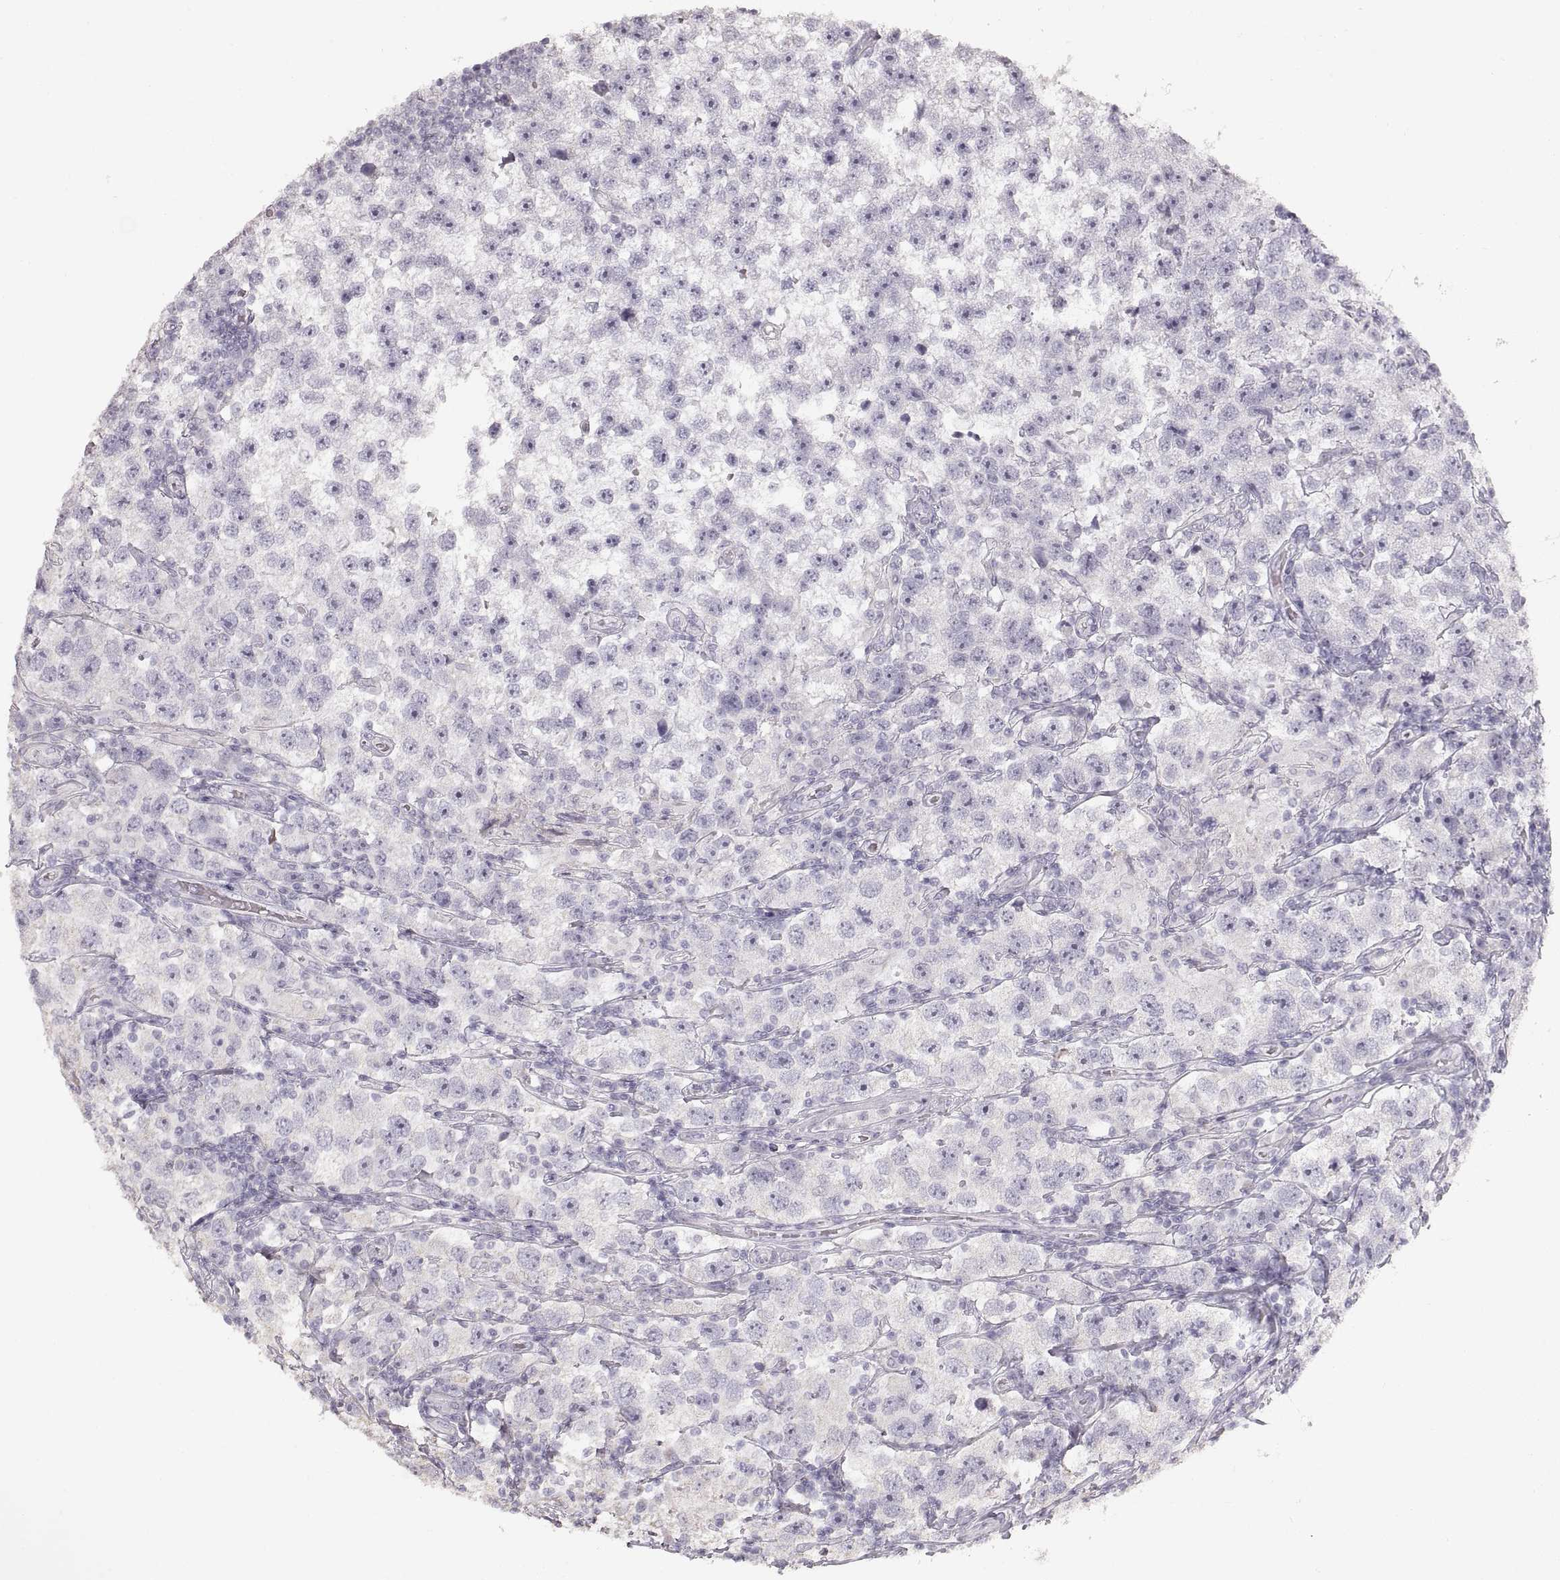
{"staining": {"intensity": "negative", "quantity": "none", "location": "none"}, "tissue": "testis cancer", "cell_type": "Tumor cells", "image_type": "cancer", "snomed": [{"axis": "morphology", "description": "Seminoma, NOS"}, {"axis": "topography", "description": "Testis"}], "caption": "Immunohistochemistry (IHC) of human testis seminoma displays no expression in tumor cells.", "gene": "ZP3", "patient": {"sex": "male", "age": 26}}